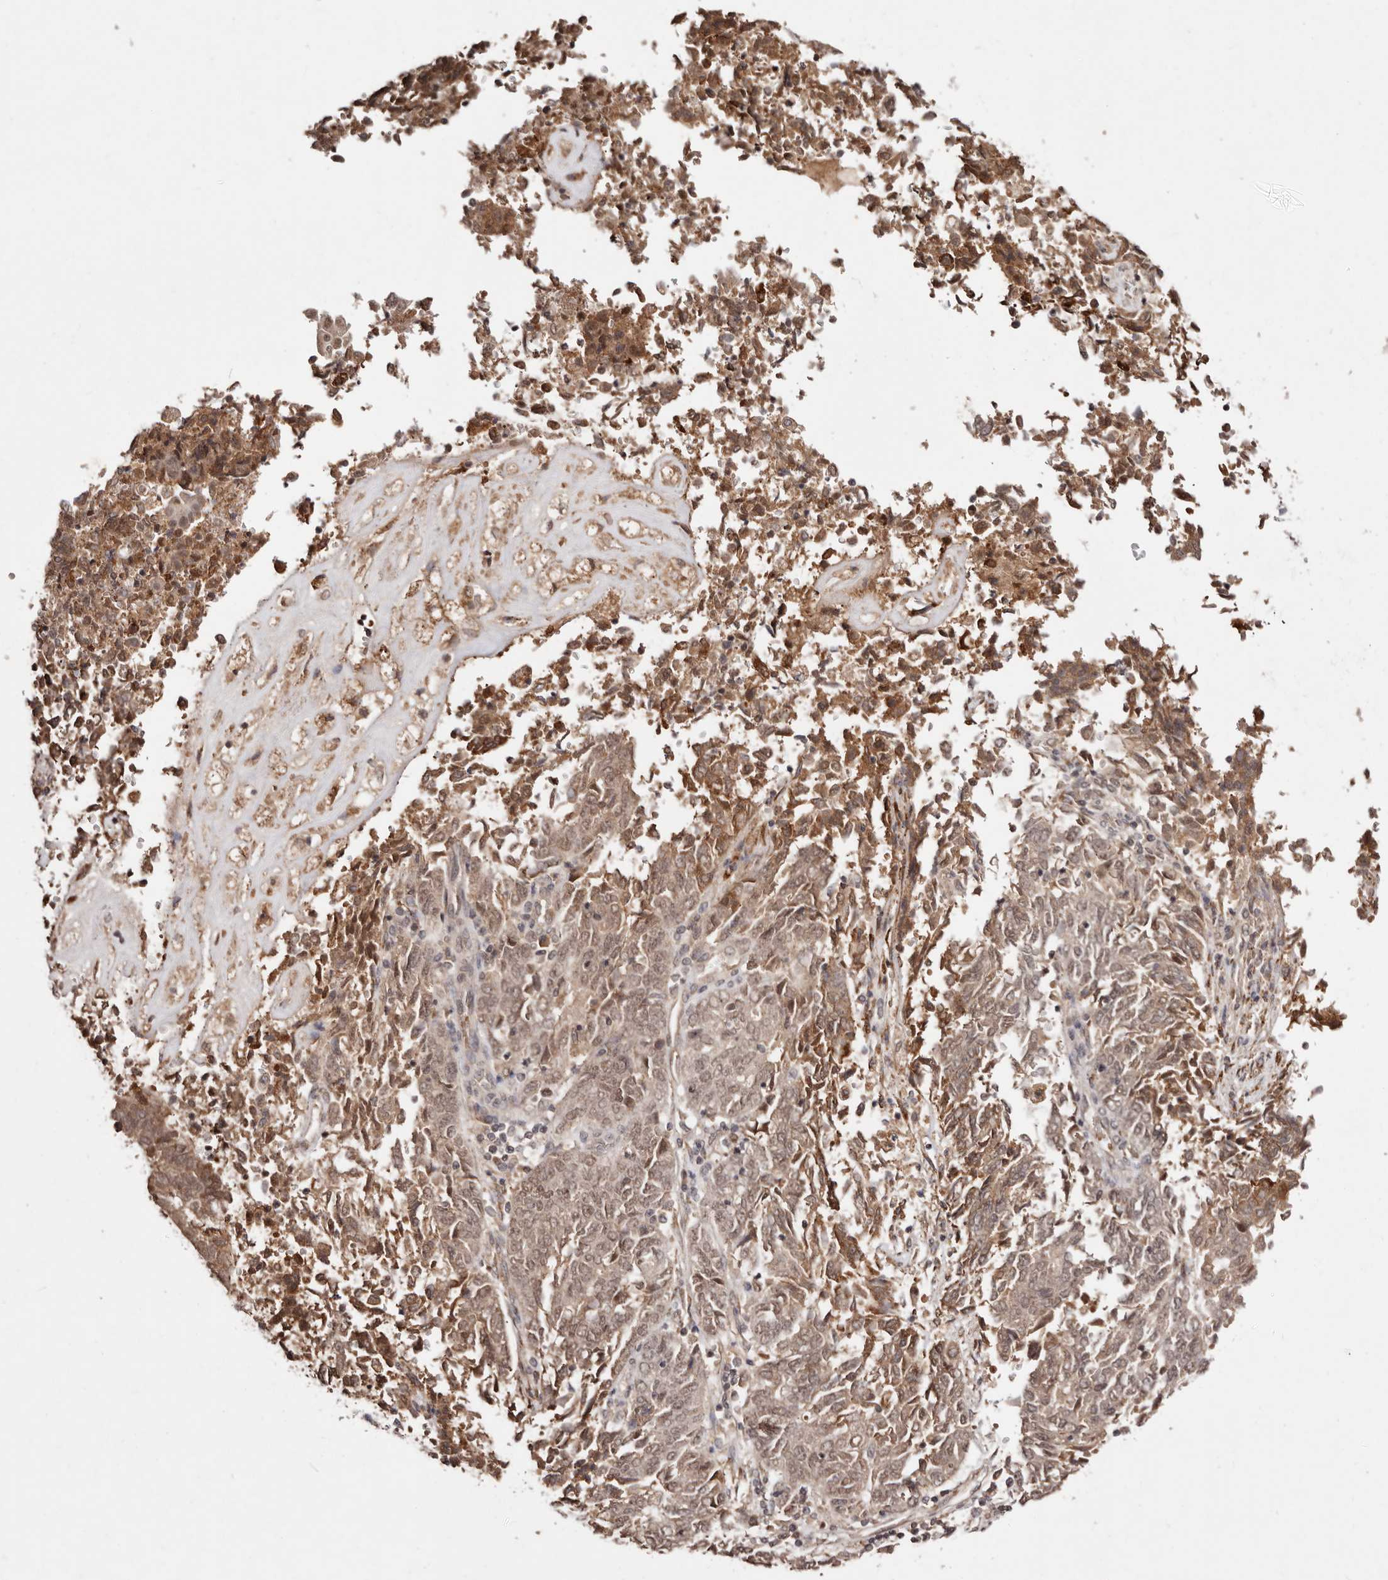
{"staining": {"intensity": "moderate", "quantity": ">75%", "location": "cytoplasmic/membranous,nuclear"}, "tissue": "endometrial cancer", "cell_type": "Tumor cells", "image_type": "cancer", "snomed": [{"axis": "morphology", "description": "Adenocarcinoma, NOS"}, {"axis": "topography", "description": "Endometrium"}], "caption": "About >75% of tumor cells in human endometrial cancer (adenocarcinoma) exhibit moderate cytoplasmic/membranous and nuclear protein expression as visualized by brown immunohistochemical staining.", "gene": "BICRAL", "patient": {"sex": "female", "age": 80}}